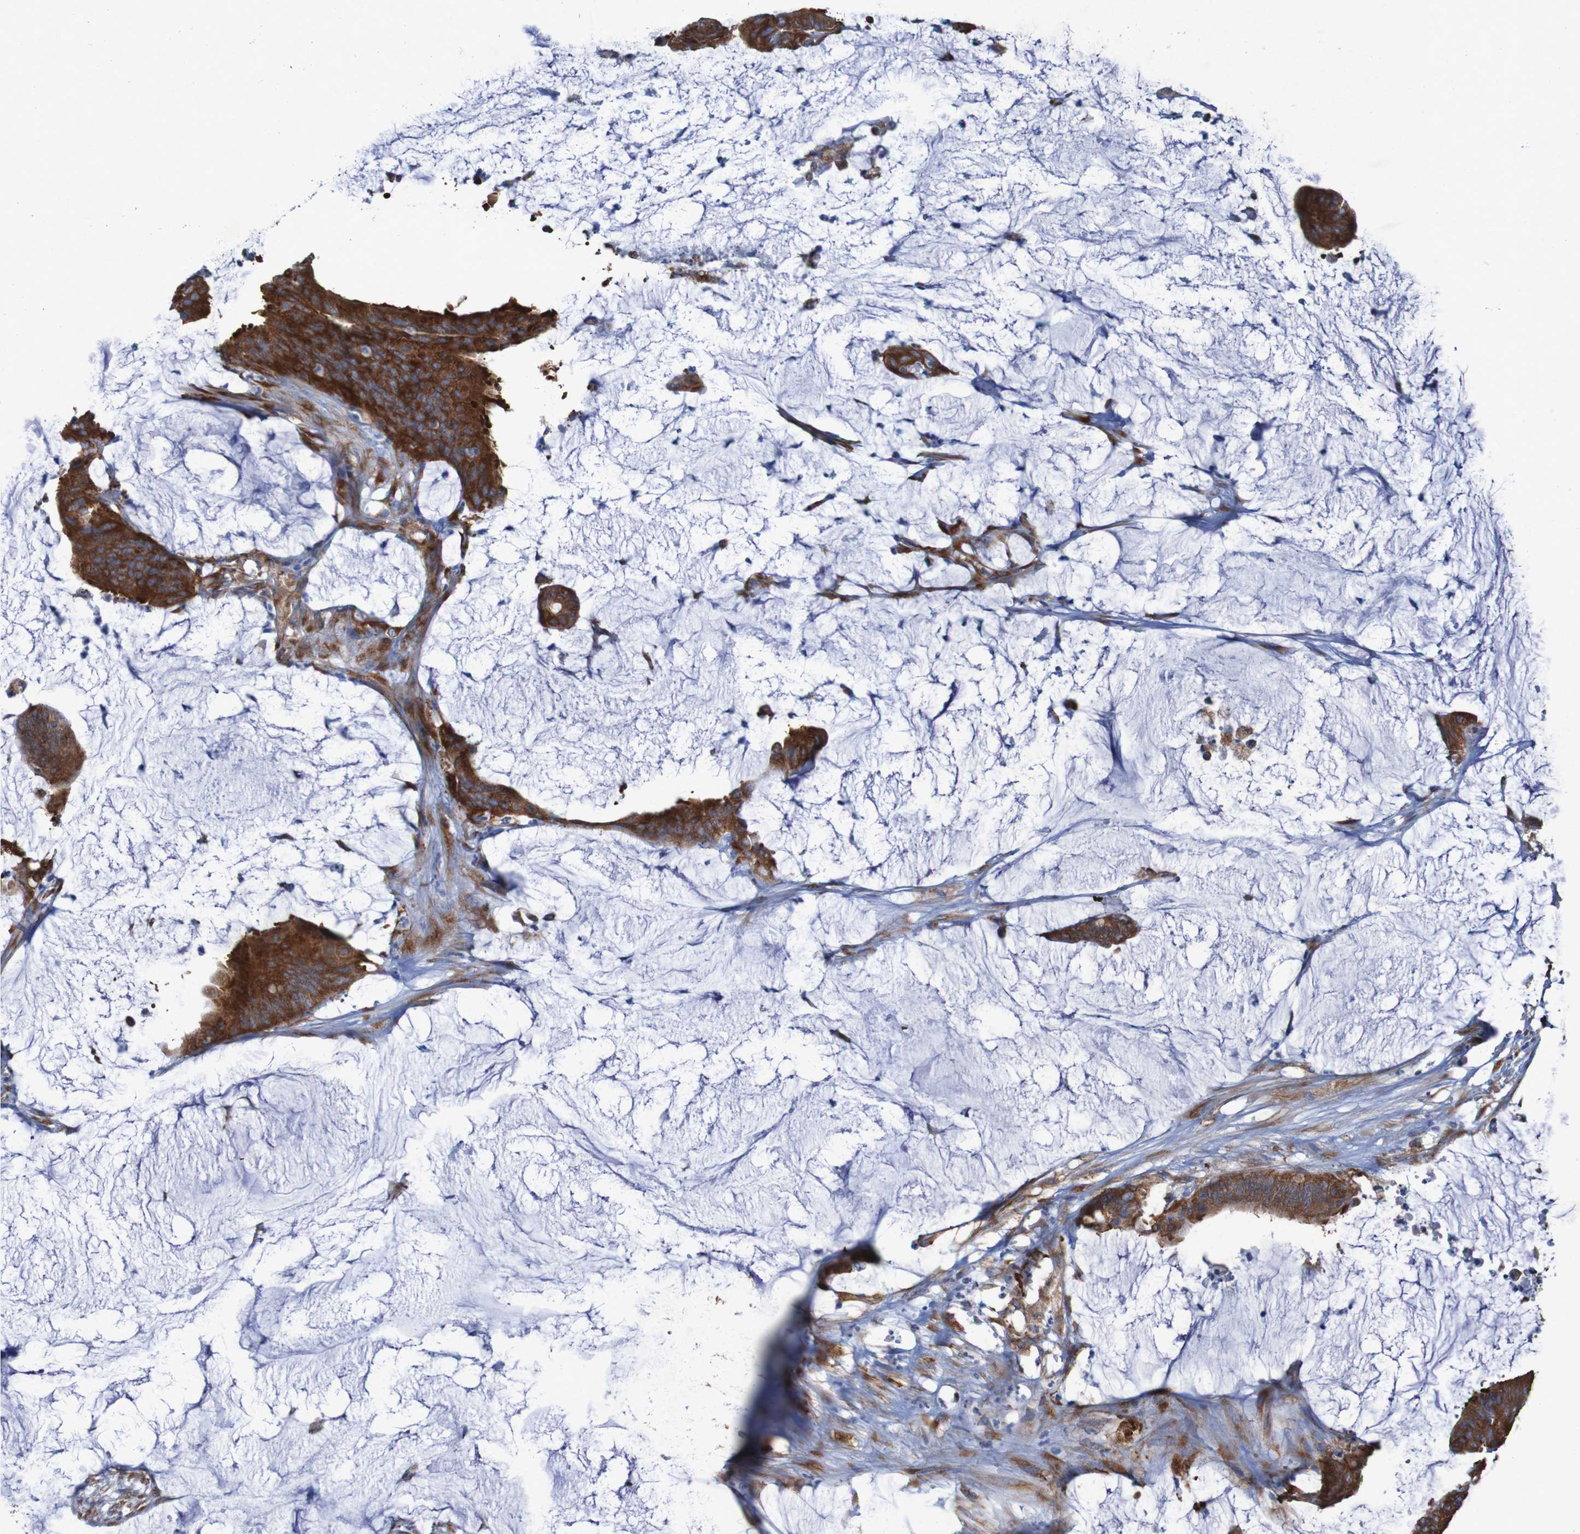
{"staining": {"intensity": "strong", "quantity": ">75%", "location": "cytoplasmic/membranous"}, "tissue": "colorectal cancer", "cell_type": "Tumor cells", "image_type": "cancer", "snomed": [{"axis": "morphology", "description": "Adenocarcinoma, NOS"}, {"axis": "topography", "description": "Rectum"}], "caption": "Immunohistochemical staining of colorectal cancer (adenocarcinoma) demonstrates high levels of strong cytoplasmic/membranous expression in approximately >75% of tumor cells. (Stains: DAB in brown, nuclei in blue, Microscopy: brightfield microscopy at high magnification).", "gene": "RPL10", "patient": {"sex": "female", "age": 66}}